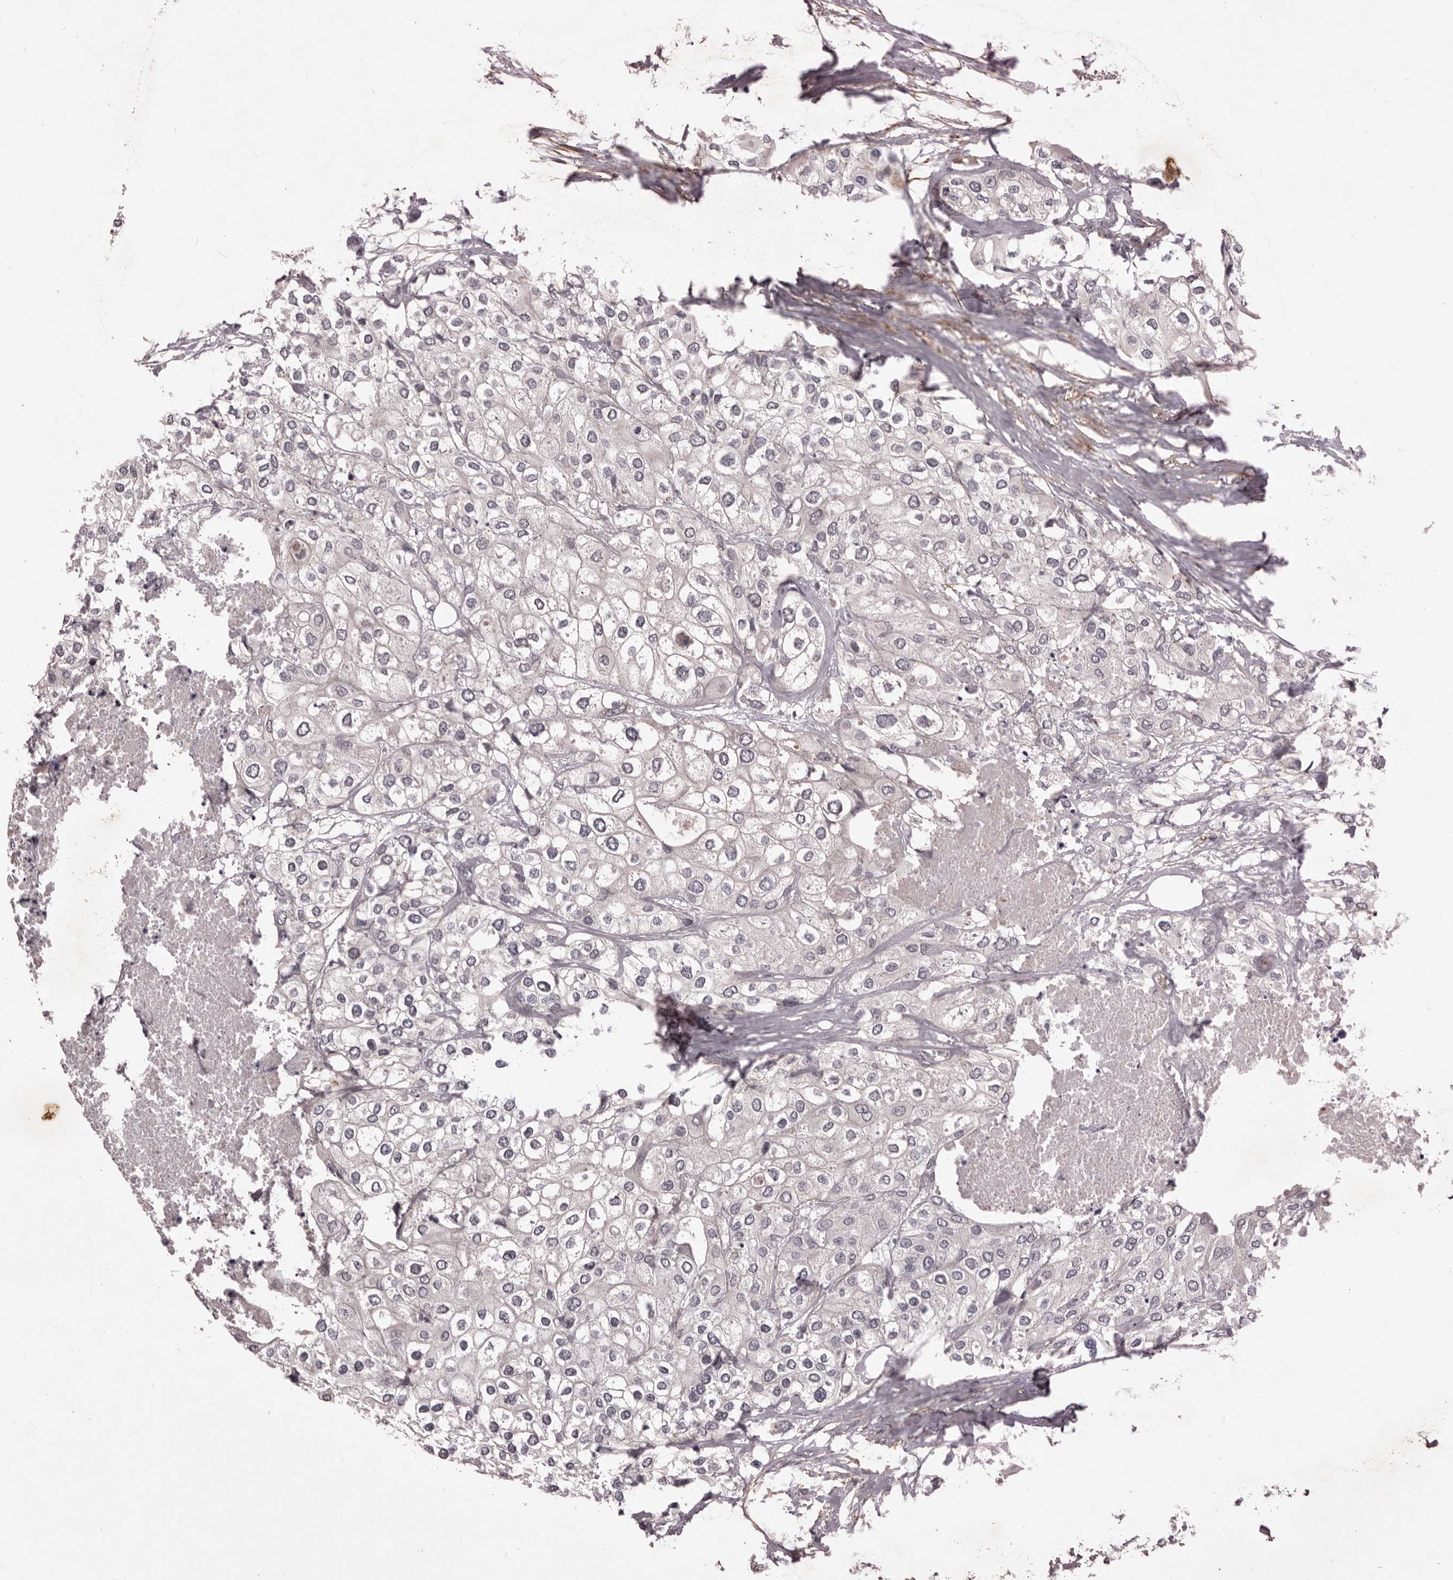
{"staining": {"intensity": "negative", "quantity": "none", "location": "none"}, "tissue": "urothelial cancer", "cell_type": "Tumor cells", "image_type": "cancer", "snomed": [{"axis": "morphology", "description": "Urothelial carcinoma, High grade"}, {"axis": "topography", "description": "Urinary bladder"}], "caption": "This is a image of immunohistochemistry staining of high-grade urothelial carcinoma, which shows no positivity in tumor cells.", "gene": "HBS1L", "patient": {"sex": "male", "age": 64}}